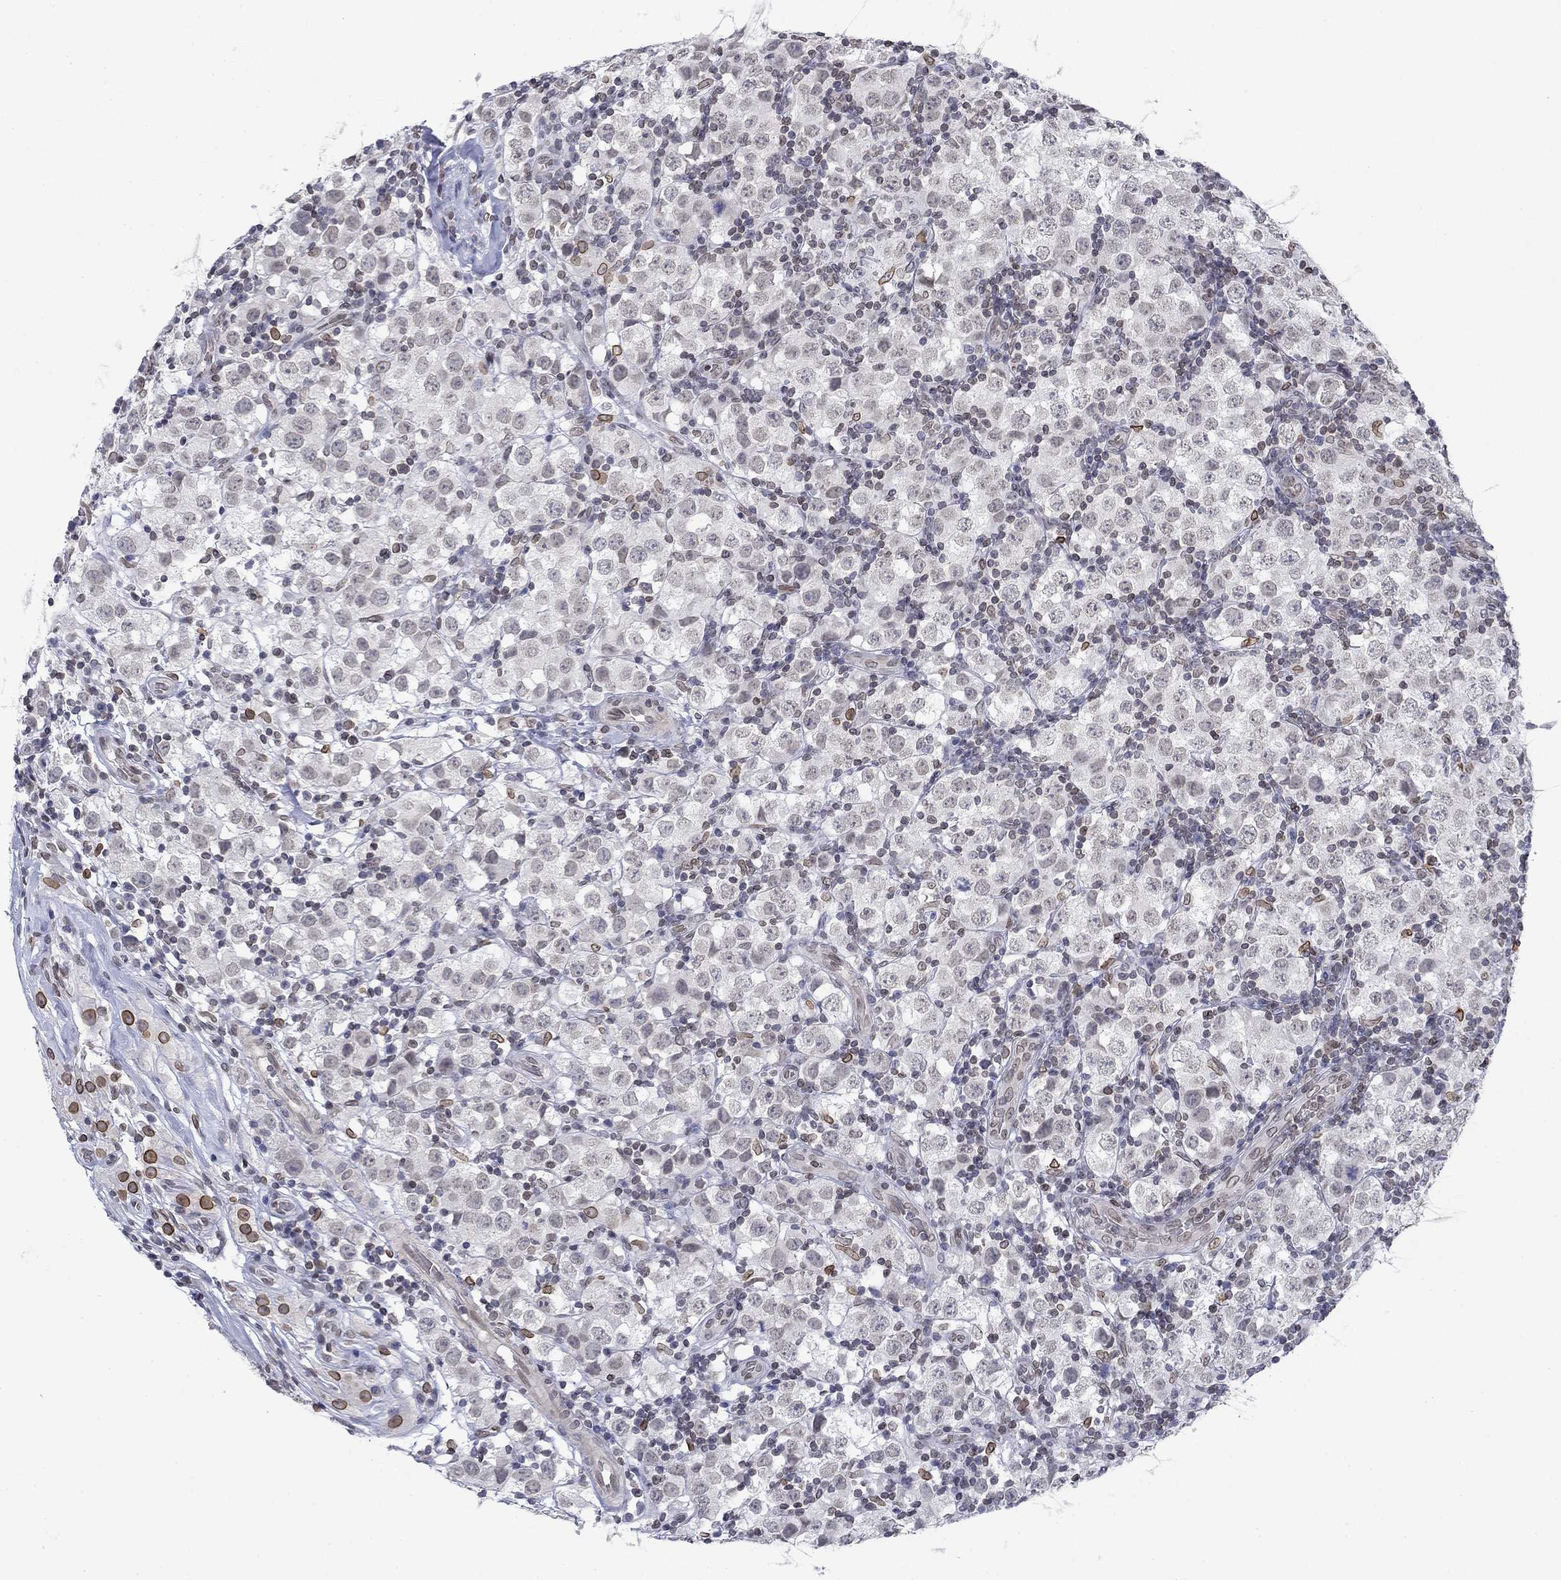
{"staining": {"intensity": "negative", "quantity": "none", "location": "none"}, "tissue": "testis cancer", "cell_type": "Tumor cells", "image_type": "cancer", "snomed": [{"axis": "morphology", "description": "Seminoma, NOS"}, {"axis": "topography", "description": "Testis"}], "caption": "This is an IHC micrograph of seminoma (testis). There is no positivity in tumor cells.", "gene": "TOR1AIP1", "patient": {"sex": "male", "age": 34}}